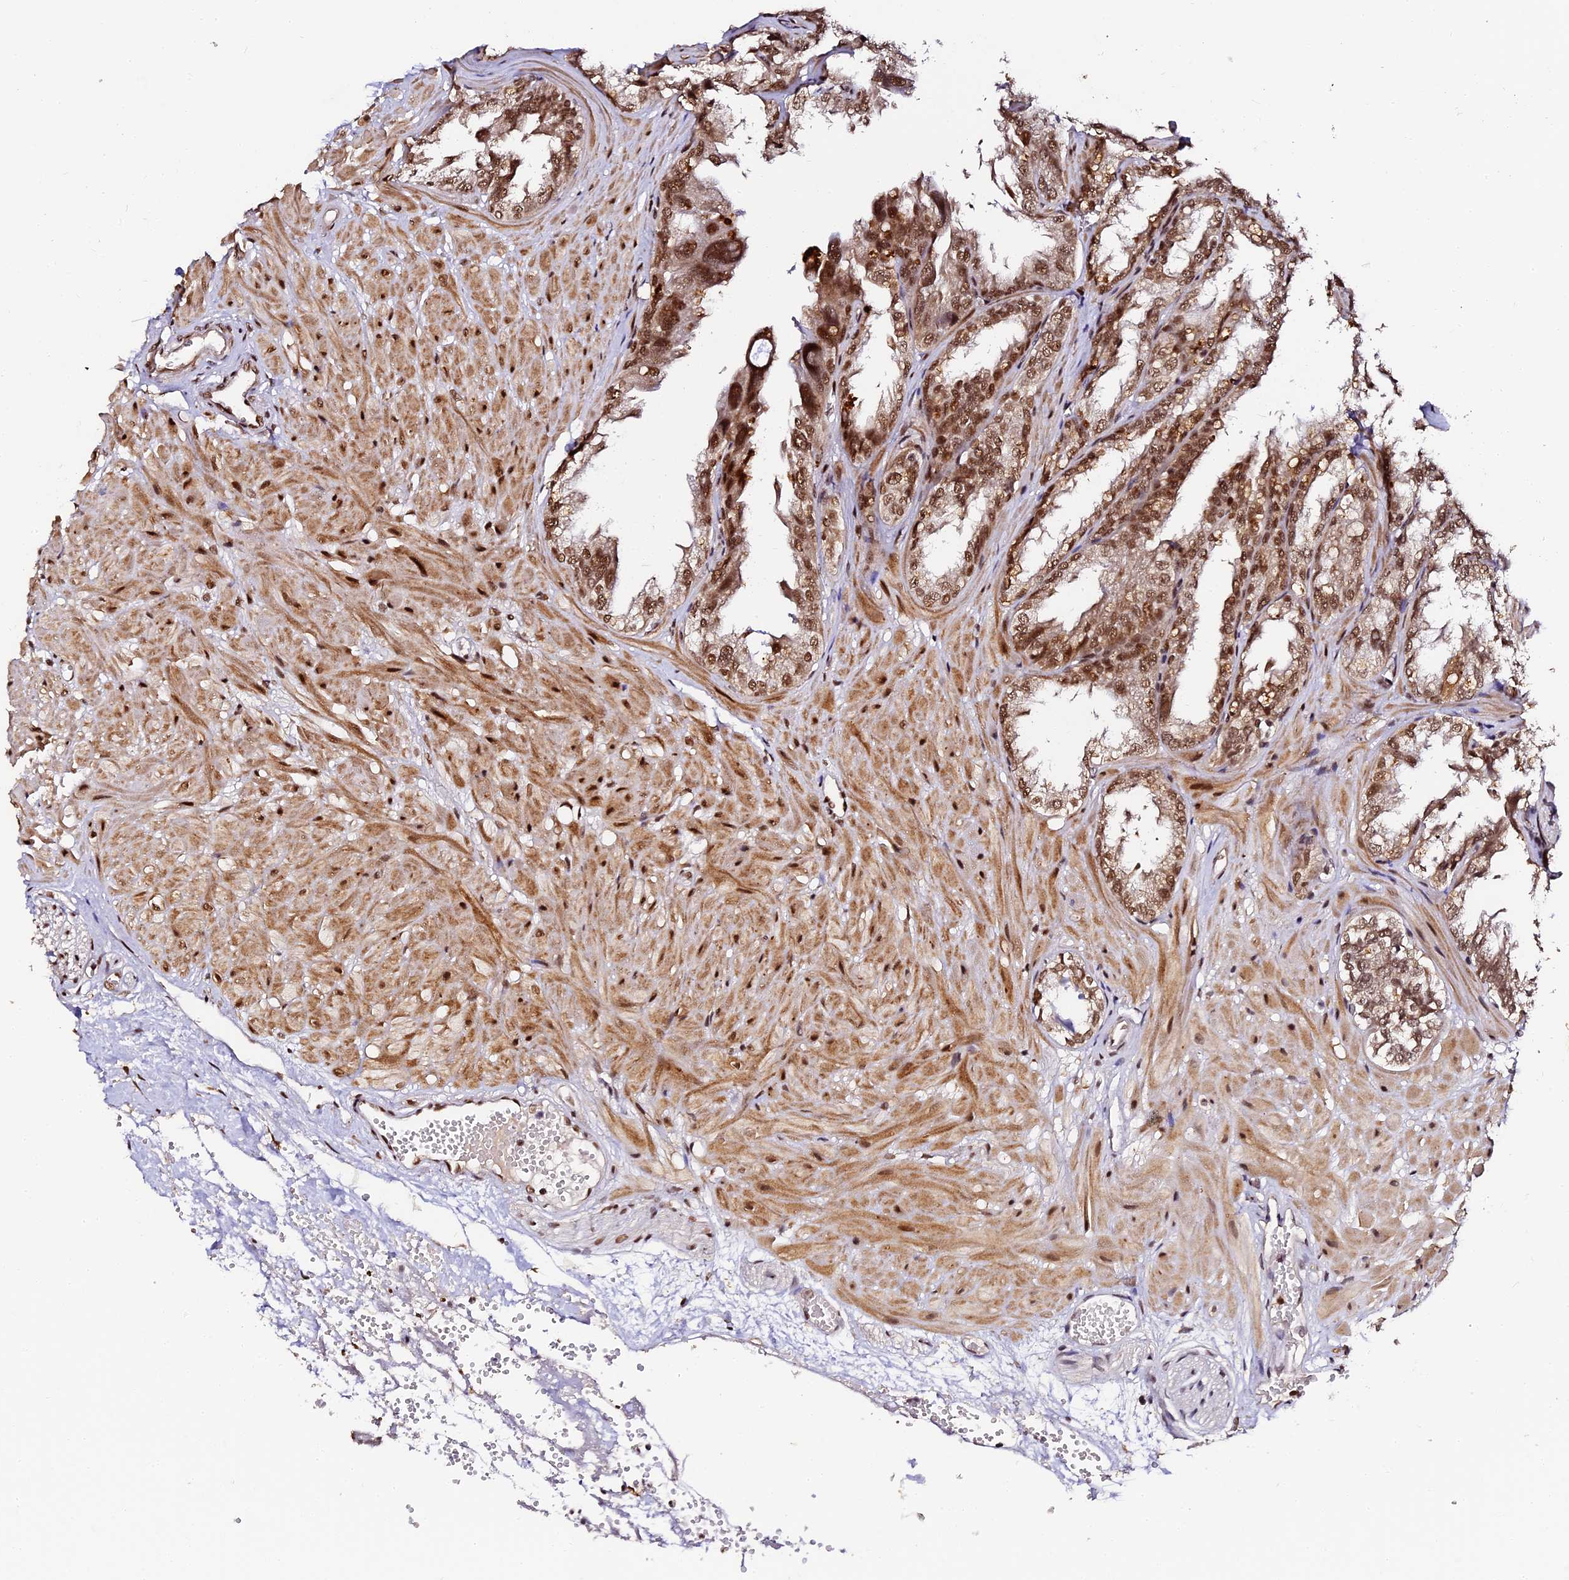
{"staining": {"intensity": "strong", "quantity": ">75%", "location": "nuclear"}, "tissue": "seminal vesicle", "cell_type": "Glandular cells", "image_type": "normal", "snomed": [{"axis": "morphology", "description": "Normal tissue, NOS"}, {"axis": "topography", "description": "Prostate"}, {"axis": "topography", "description": "Seminal veicle"}], "caption": "Immunohistochemical staining of benign seminal vesicle displays high levels of strong nuclear expression in about >75% of glandular cells. The staining was performed using DAB, with brown indicating positive protein expression. Nuclei are stained blue with hematoxylin.", "gene": "MCRS1", "patient": {"sex": "male", "age": 51}}